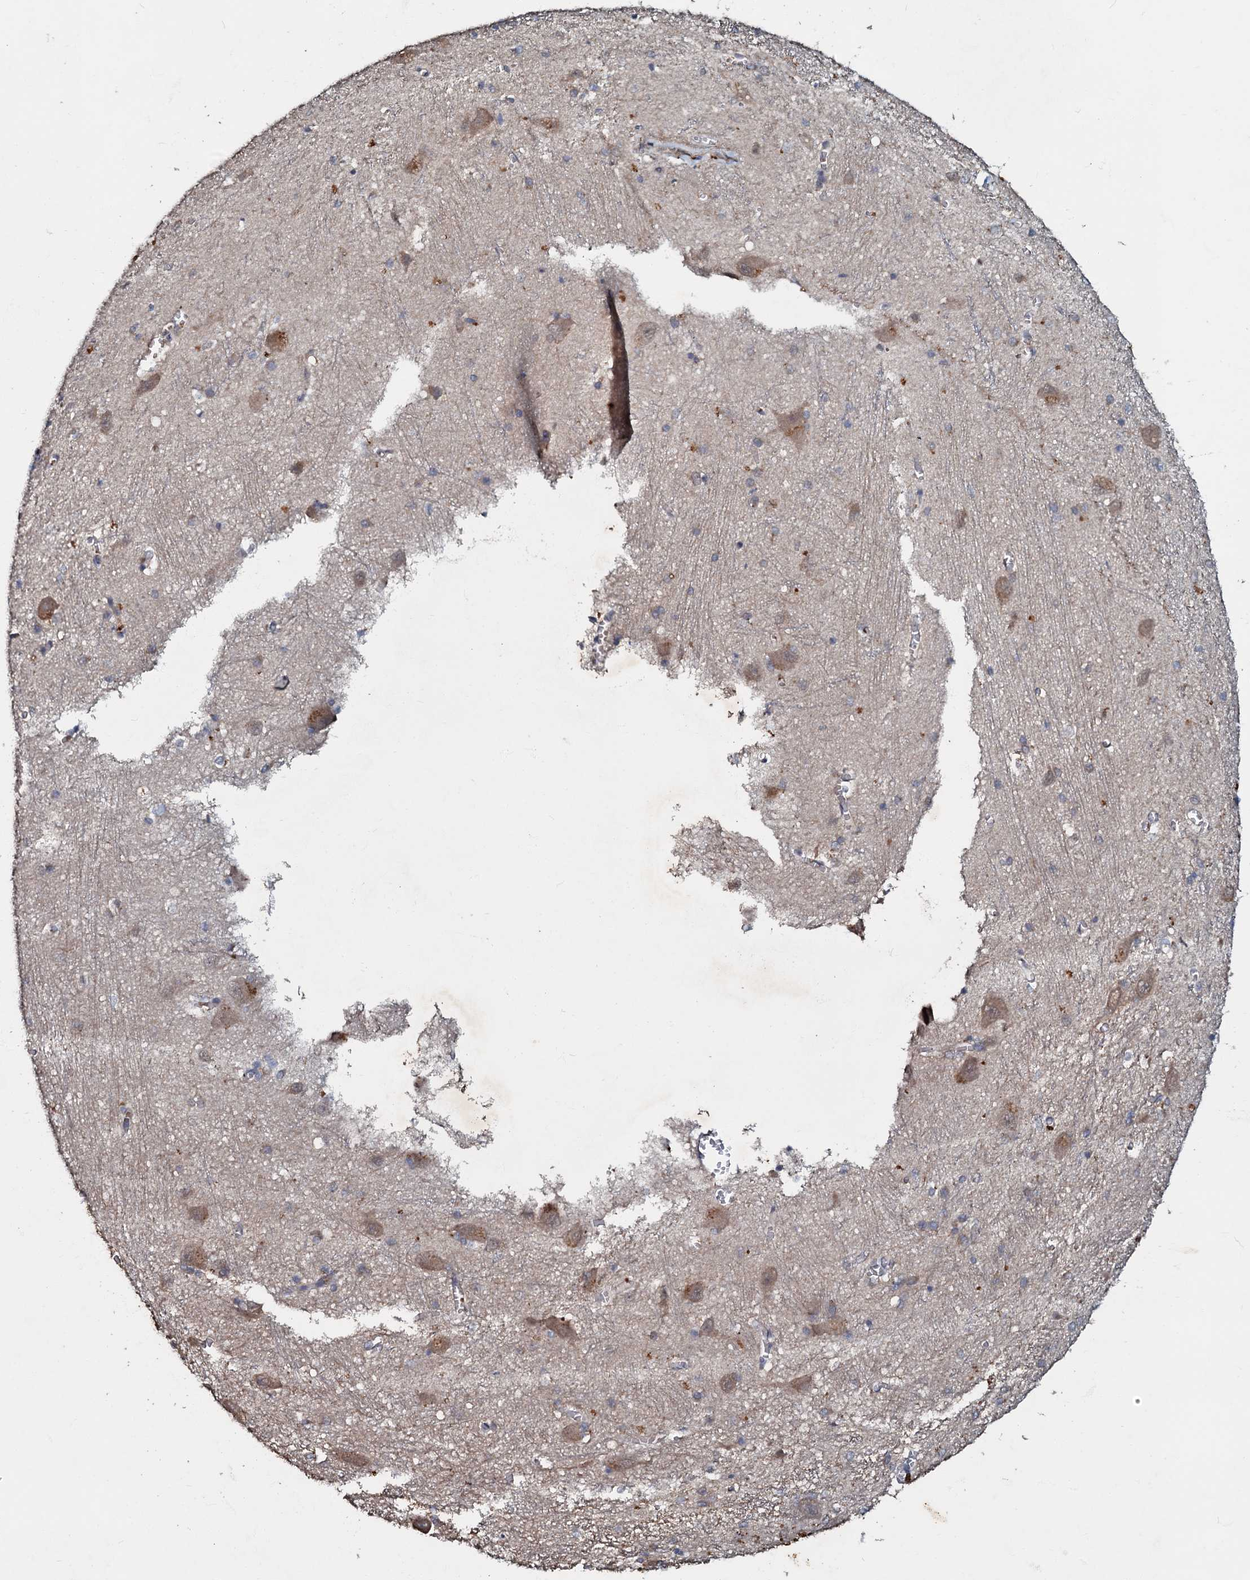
{"staining": {"intensity": "weak", "quantity": "<25%", "location": "cytoplasmic/membranous"}, "tissue": "caudate", "cell_type": "Glial cells", "image_type": "normal", "snomed": [{"axis": "morphology", "description": "Normal tissue, NOS"}, {"axis": "topography", "description": "Lateral ventricle wall"}], "caption": "The micrograph displays no significant staining in glial cells of caudate.", "gene": "MANSC4", "patient": {"sex": "male", "age": 37}}